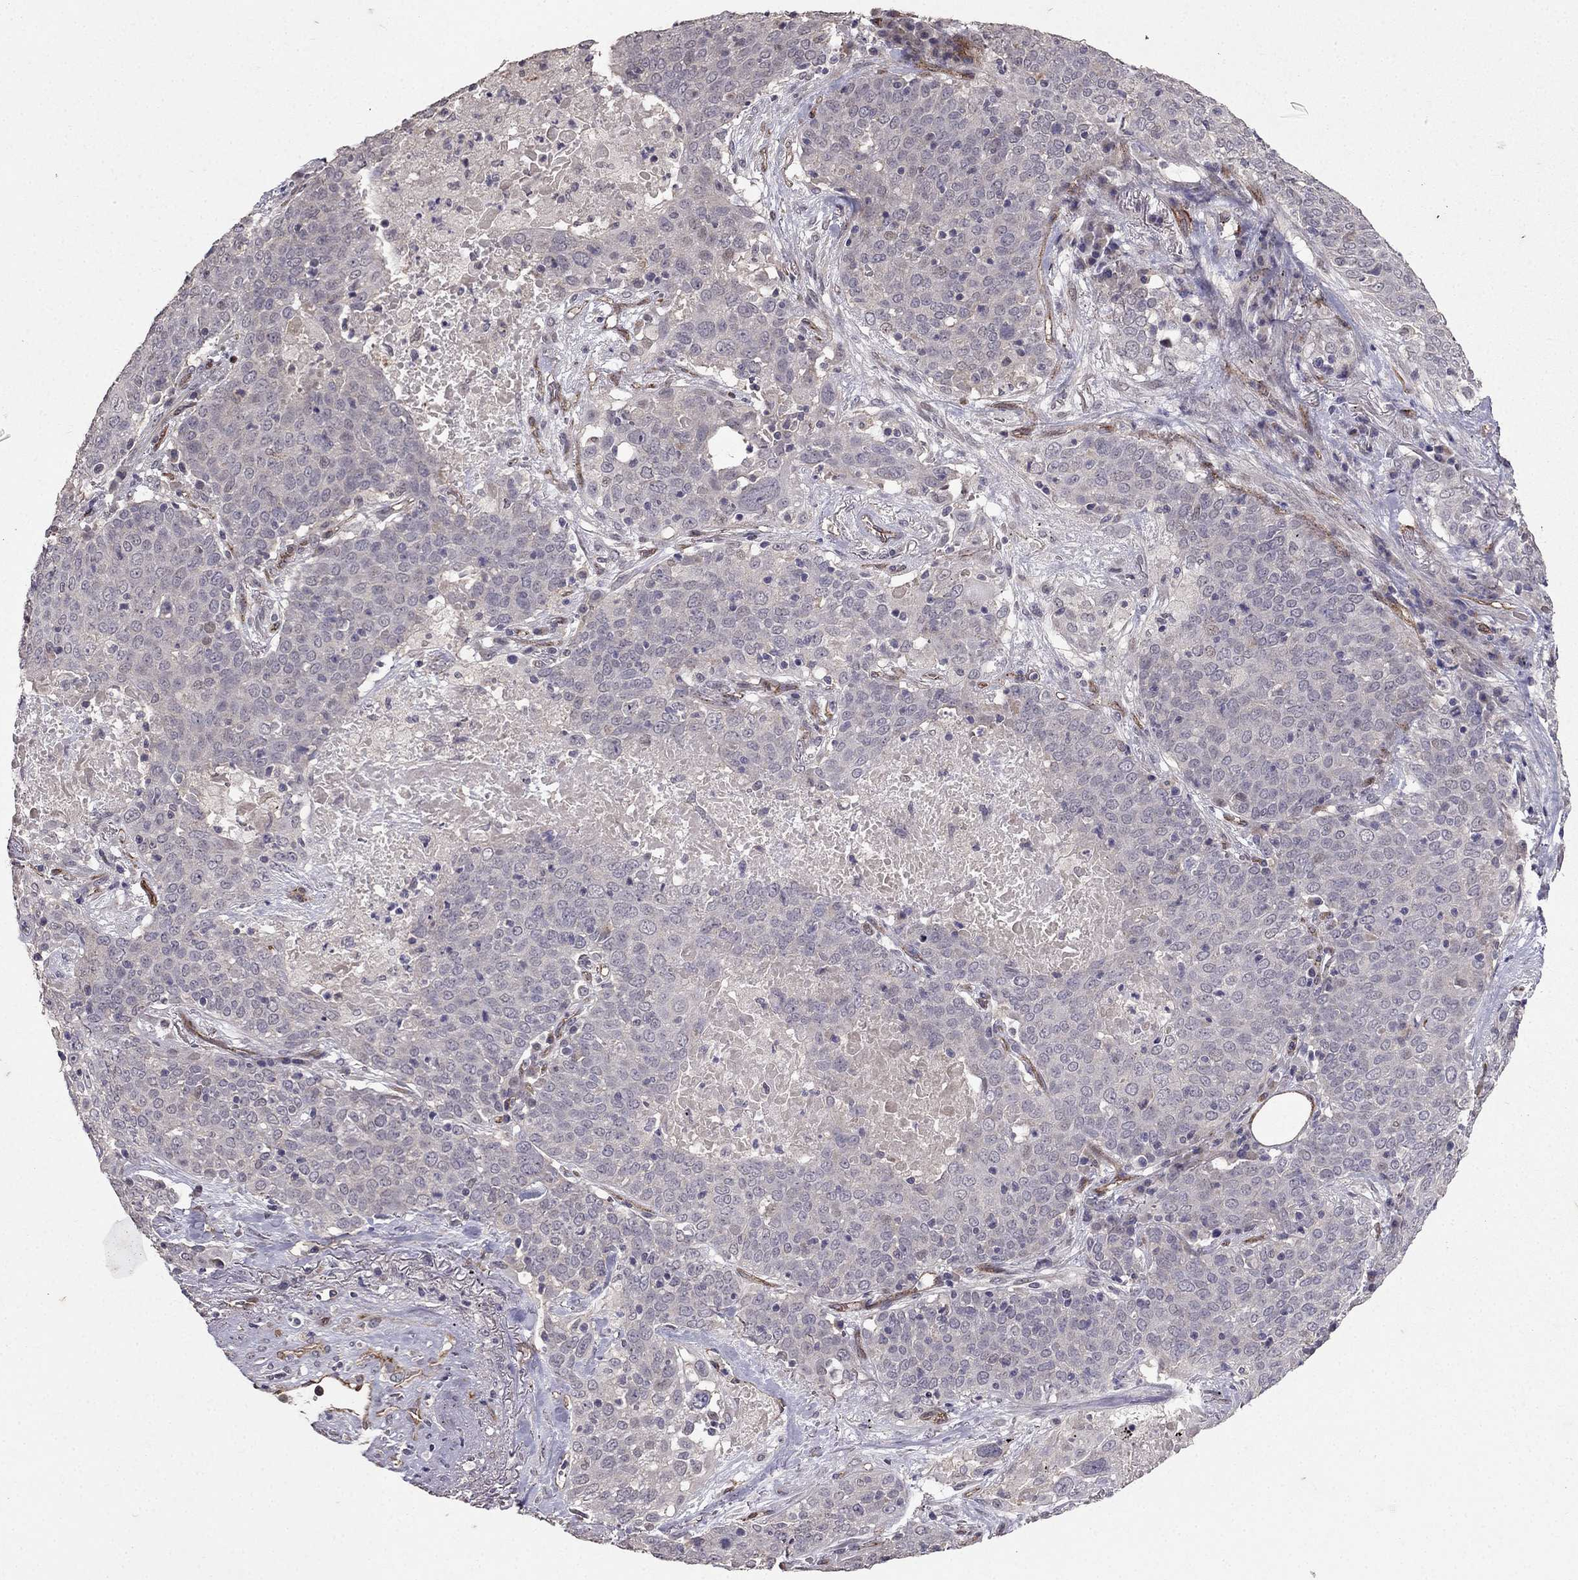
{"staining": {"intensity": "negative", "quantity": "none", "location": "none"}, "tissue": "lung cancer", "cell_type": "Tumor cells", "image_type": "cancer", "snomed": [{"axis": "morphology", "description": "Squamous cell carcinoma, NOS"}, {"axis": "topography", "description": "Lung"}], "caption": "DAB (3,3'-diaminobenzidine) immunohistochemical staining of squamous cell carcinoma (lung) displays no significant staining in tumor cells.", "gene": "RASIP1", "patient": {"sex": "male", "age": 82}}